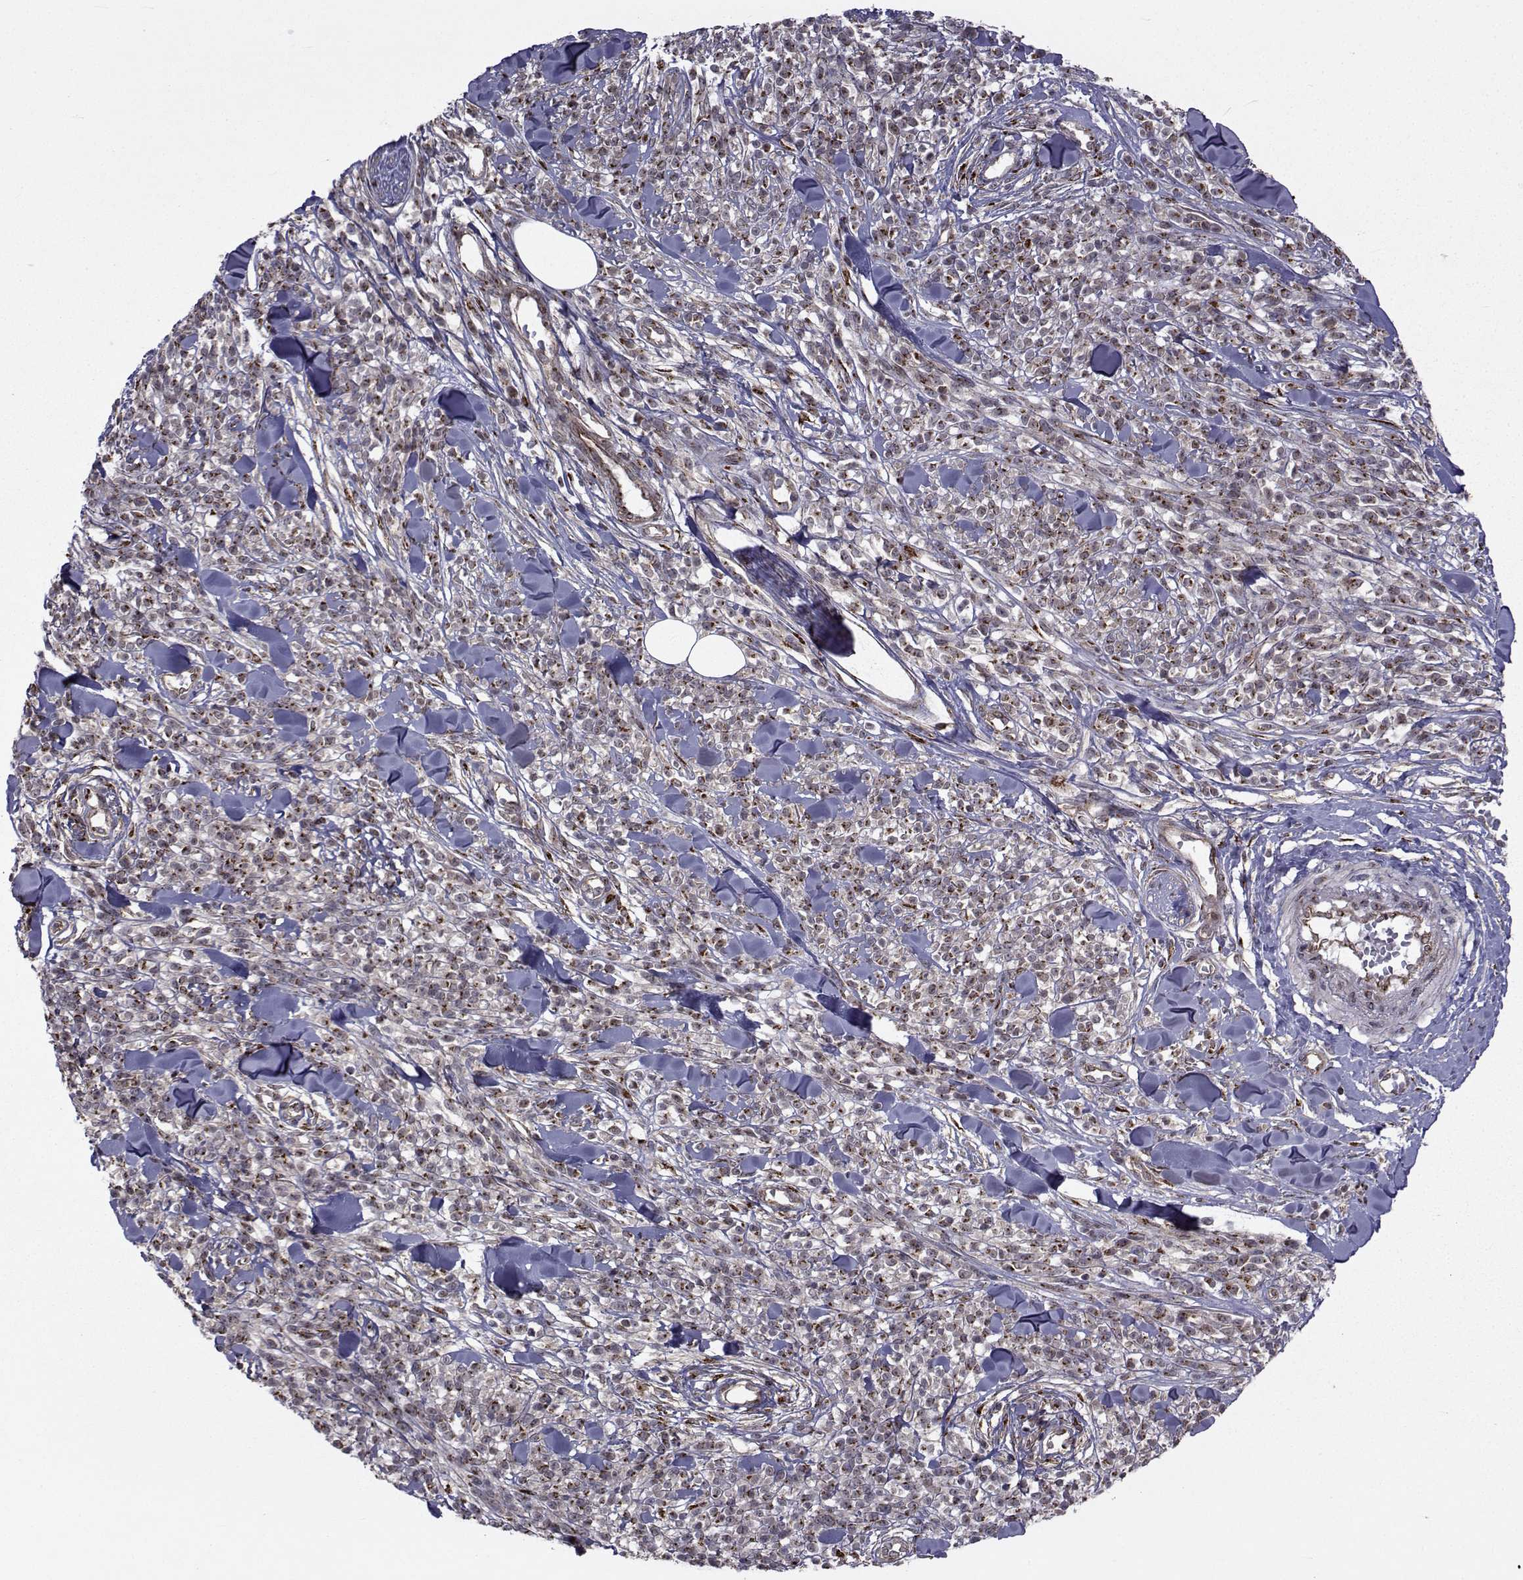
{"staining": {"intensity": "moderate", "quantity": "25%-75%", "location": "cytoplasmic/membranous"}, "tissue": "melanoma", "cell_type": "Tumor cells", "image_type": "cancer", "snomed": [{"axis": "morphology", "description": "Malignant melanoma, NOS"}, {"axis": "topography", "description": "Skin"}, {"axis": "topography", "description": "Skin of trunk"}], "caption": "Immunohistochemical staining of human malignant melanoma displays medium levels of moderate cytoplasmic/membranous protein positivity in approximately 25%-75% of tumor cells.", "gene": "ATP6V1C2", "patient": {"sex": "male", "age": 74}}